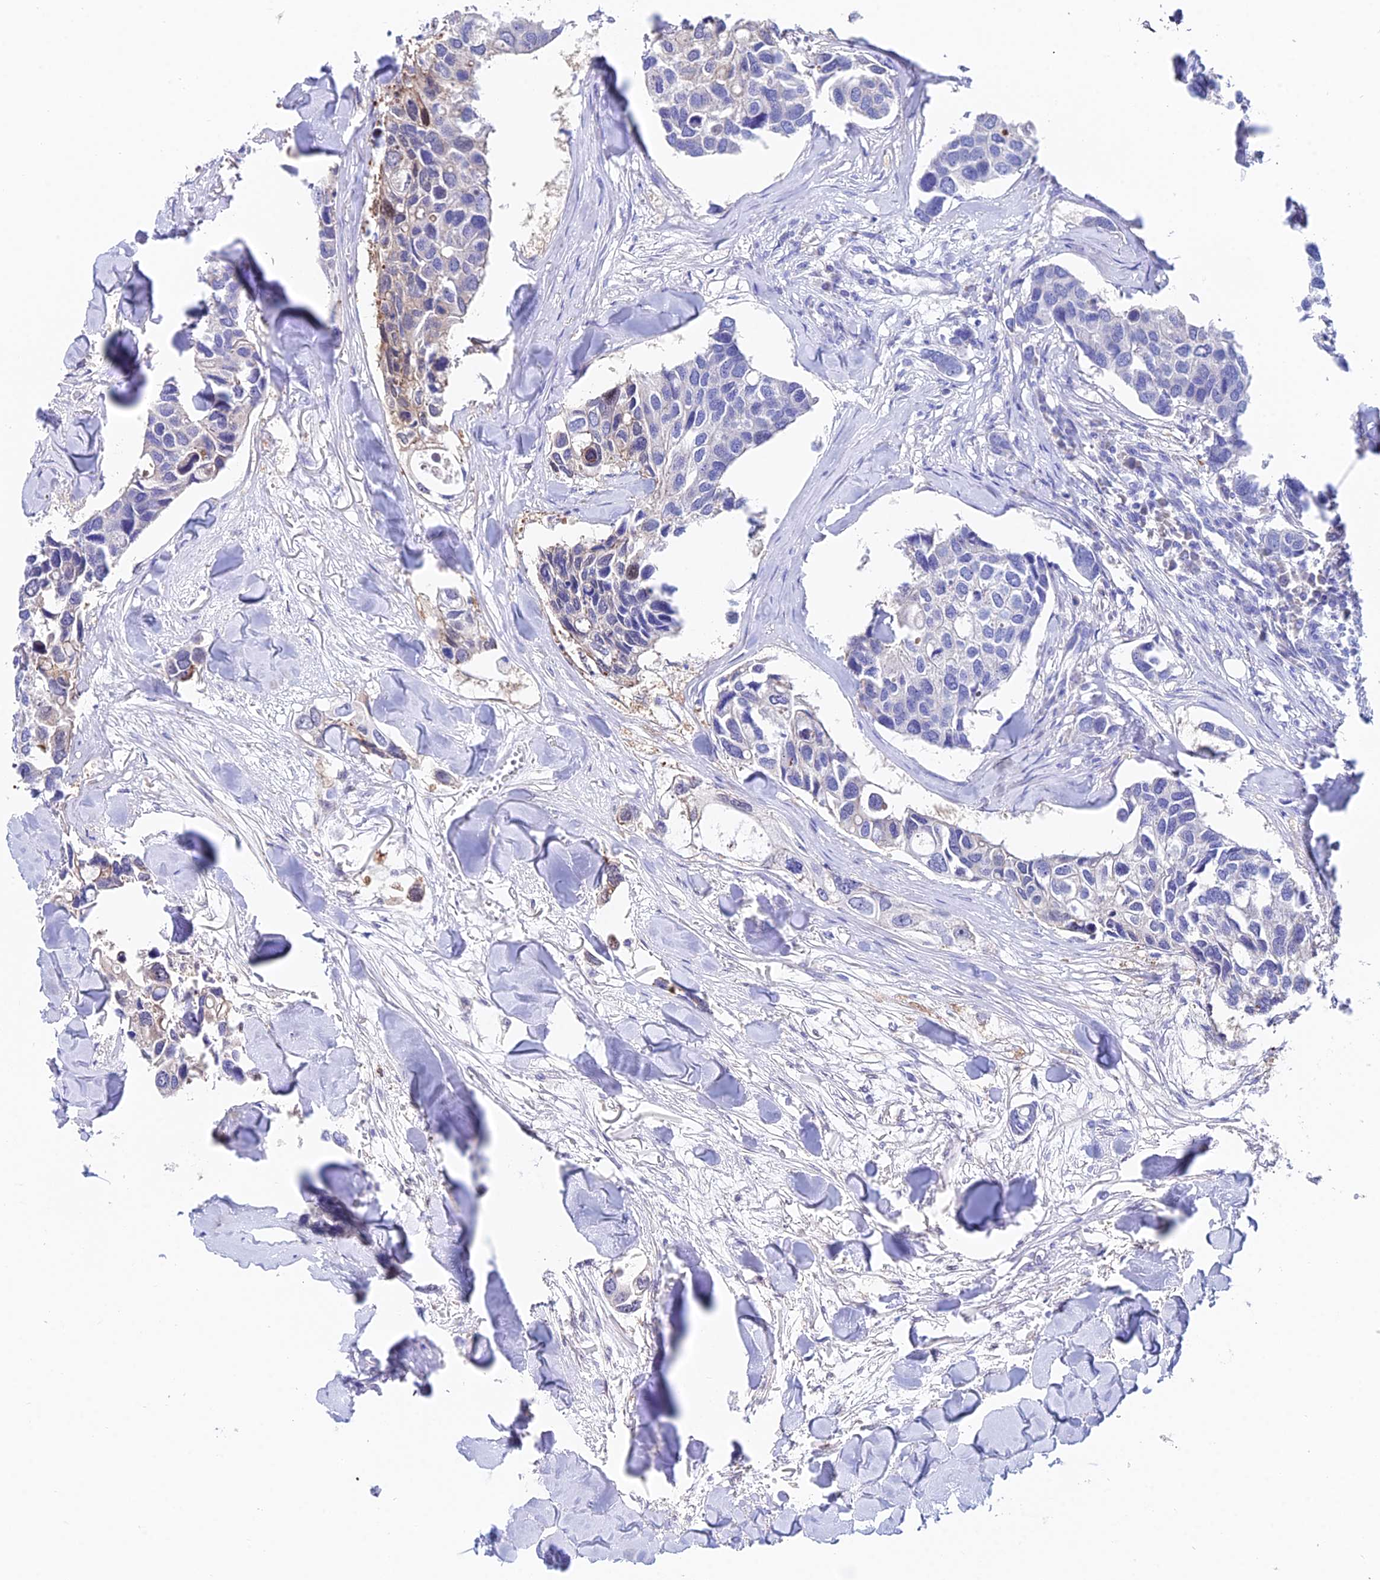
{"staining": {"intensity": "negative", "quantity": "none", "location": "none"}, "tissue": "breast cancer", "cell_type": "Tumor cells", "image_type": "cancer", "snomed": [{"axis": "morphology", "description": "Duct carcinoma"}, {"axis": "topography", "description": "Breast"}], "caption": "Tumor cells are negative for brown protein staining in breast intraductal carcinoma.", "gene": "CEP41", "patient": {"sex": "female", "age": 83}}